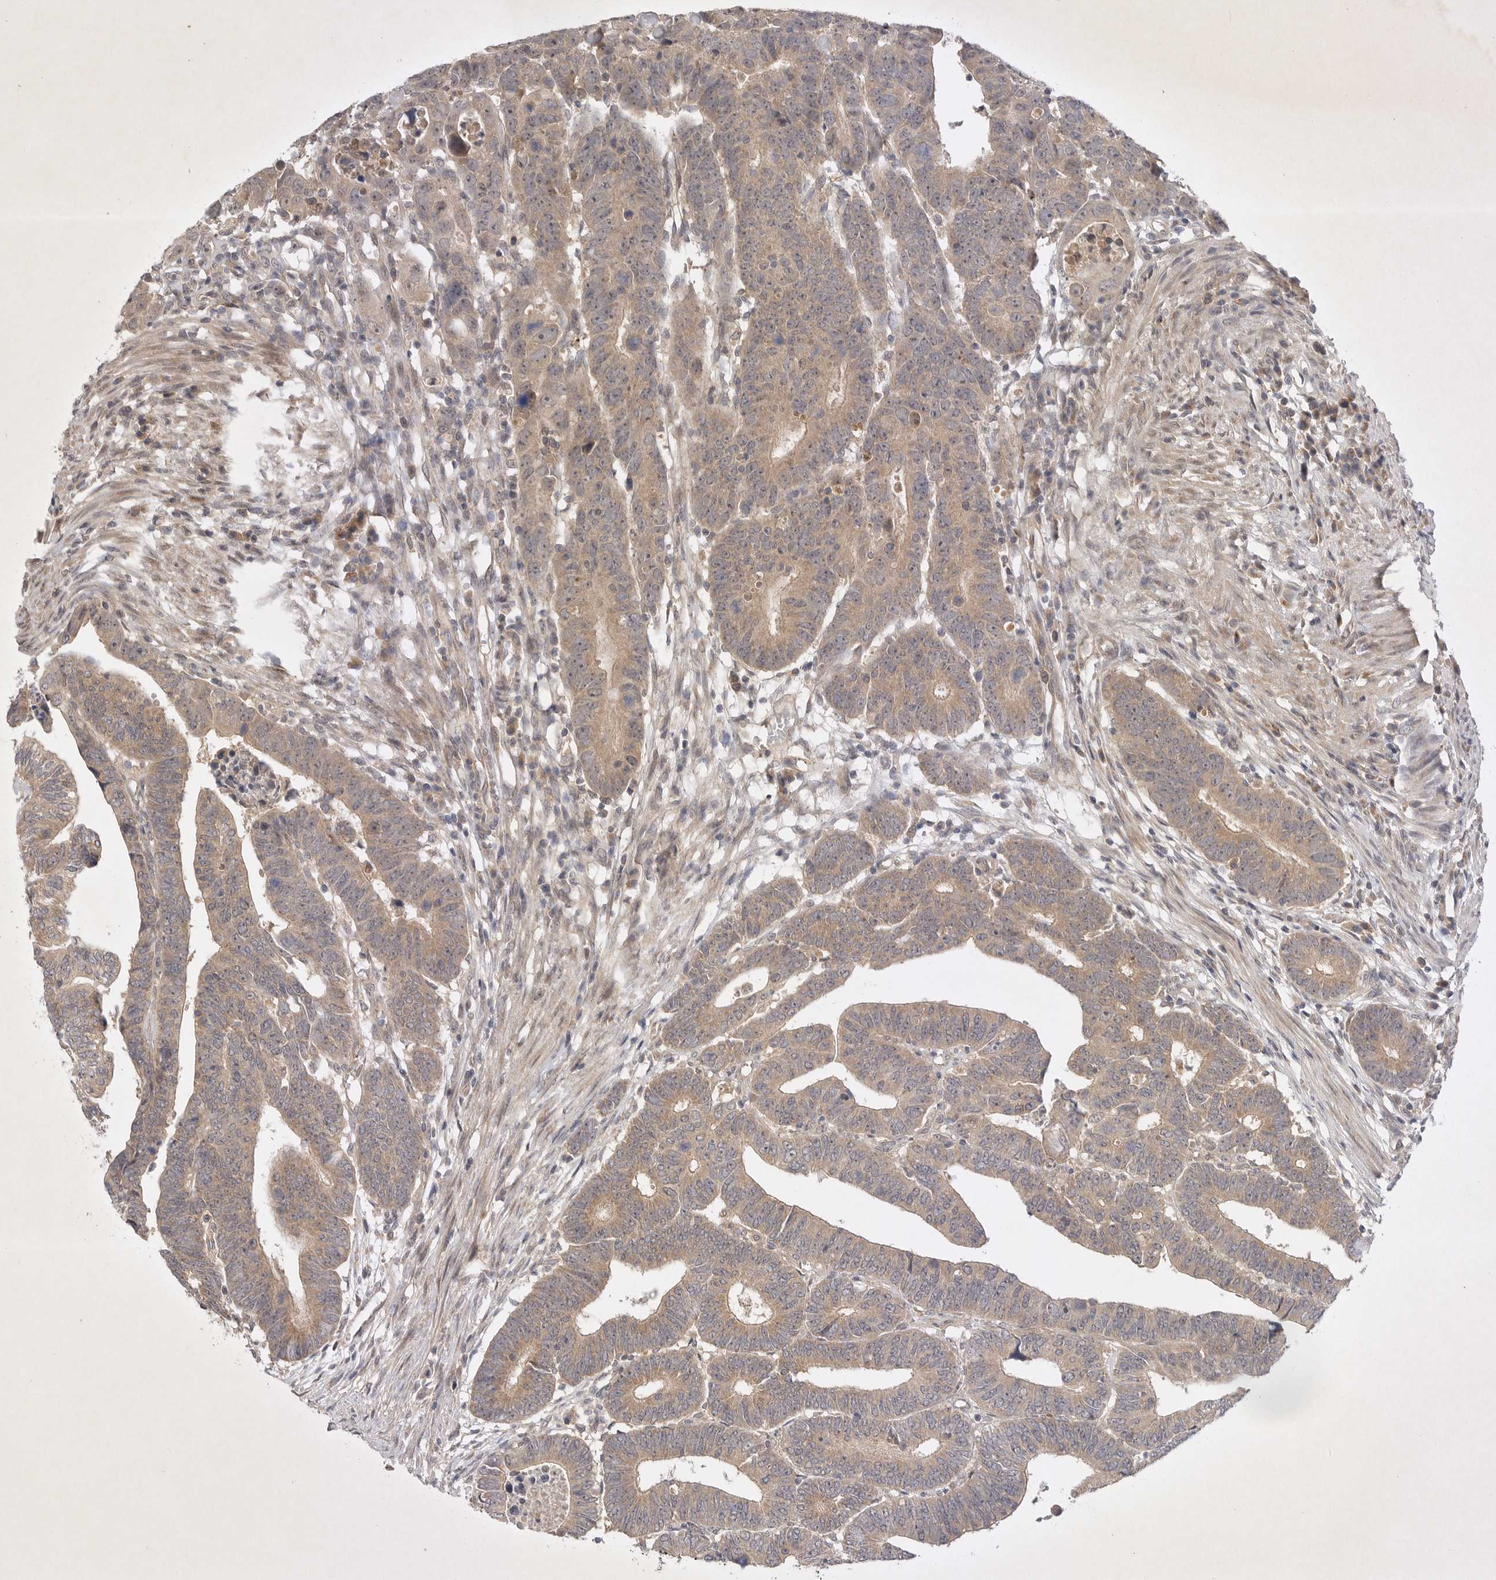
{"staining": {"intensity": "moderate", "quantity": ">75%", "location": "cytoplasmic/membranous"}, "tissue": "colorectal cancer", "cell_type": "Tumor cells", "image_type": "cancer", "snomed": [{"axis": "morphology", "description": "Adenocarcinoma, NOS"}, {"axis": "topography", "description": "Rectum"}], "caption": "There is medium levels of moderate cytoplasmic/membranous expression in tumor cells of colorectal adenocarcinoma, as demonstrated by immunohistochemical staining (brown color).", "gene": "PTPDC1", "patient": {"sex": "female", "age": 65}}